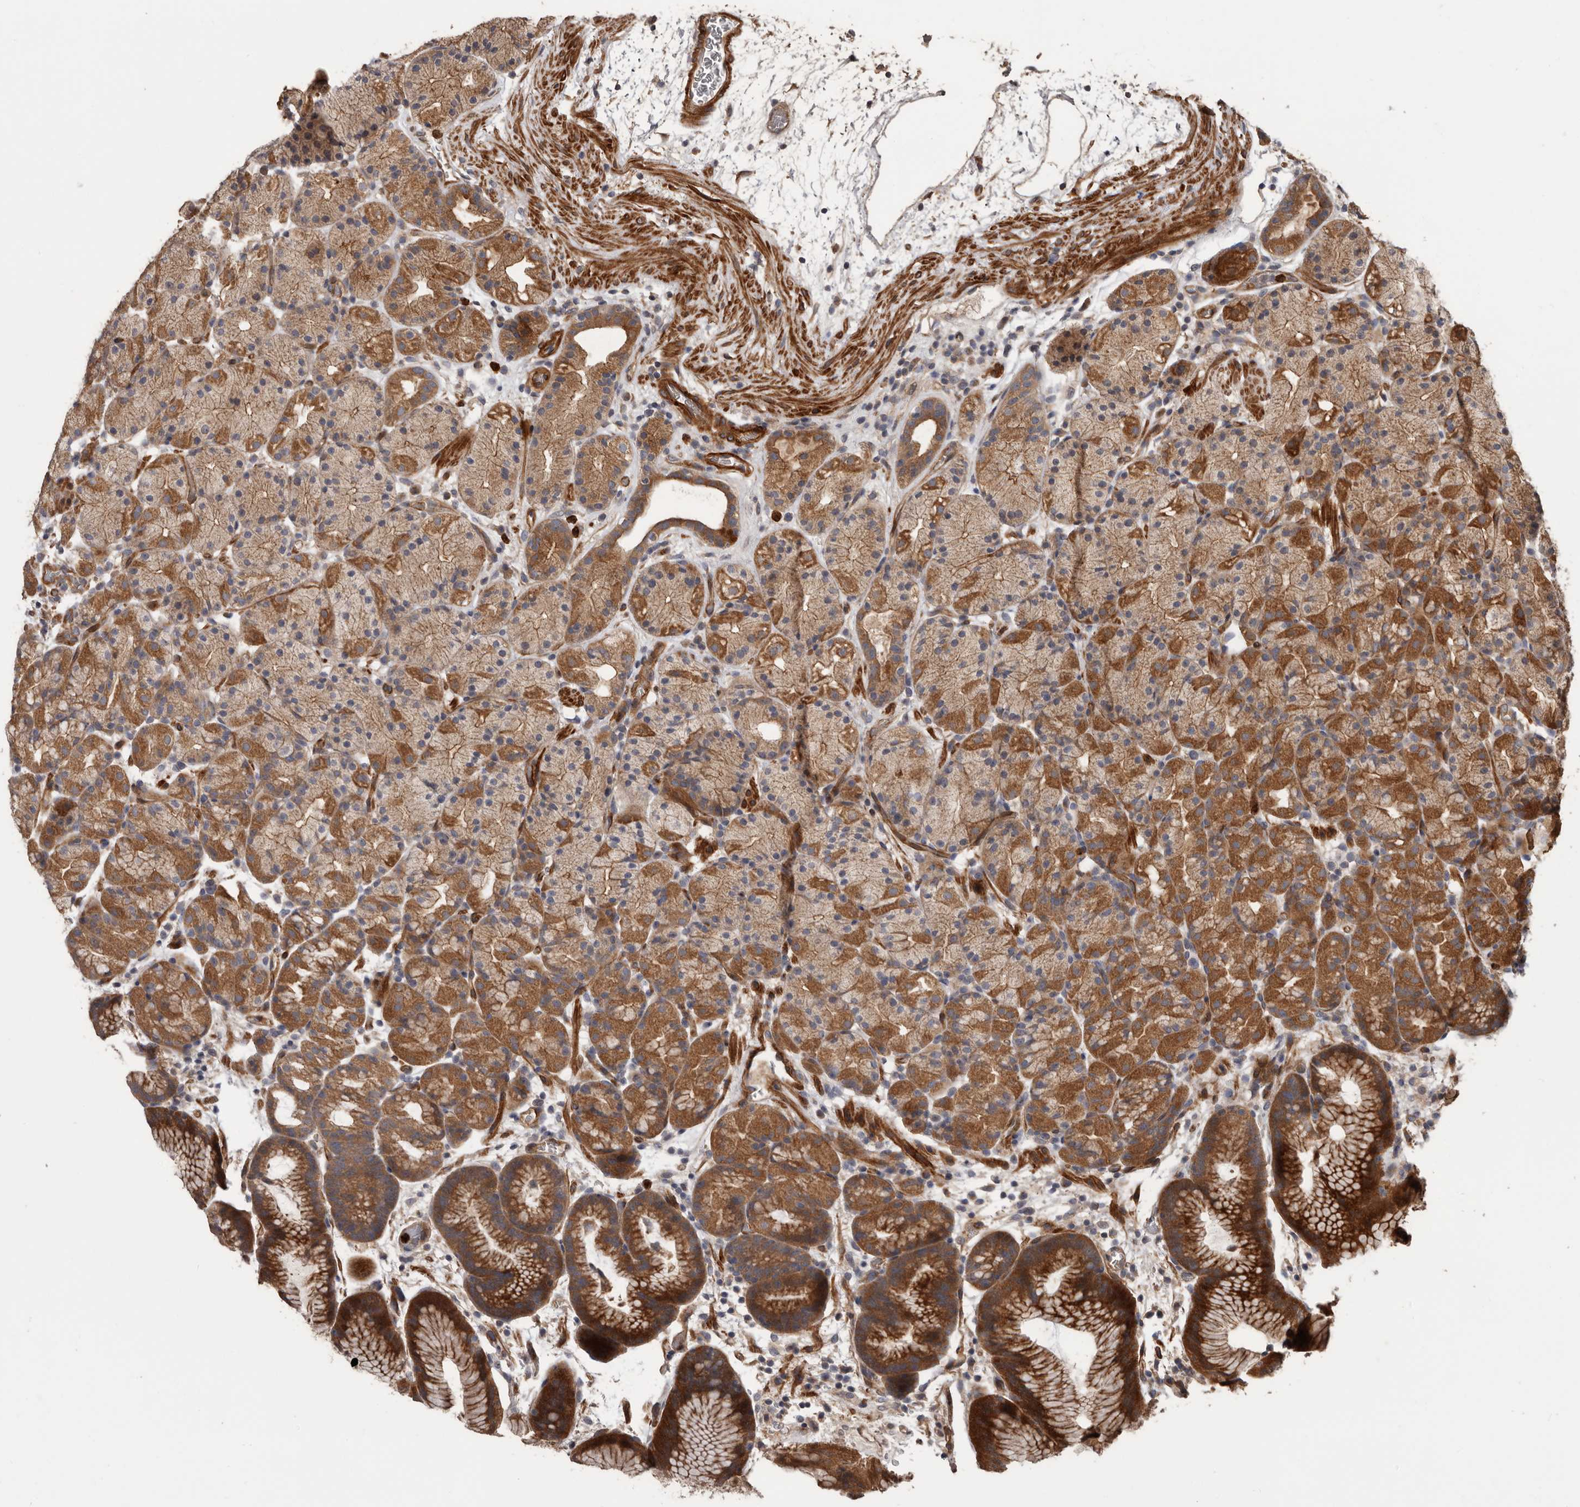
{"staining": {"intensity": "strong", "quantity": "25%-75%", "location": "cytoplasmic/membranous"}, "tissue": "stomach", "cell_type": "Glandular cells", "image_type": "normal", "snomed": [{"axis": "morphology", "description": "Normal tissue, NOS"}, {"axis": "topography", "description": "Stomach, upper"}], "caption": "Immunohistochemical staining of unremarkable human stomach reveals high levels of strong cytoplasmic/membranous expression in about 25%-75% of glandular cells.", "gene": "ARHGEF5", "patient": {"sex": "male", "age": 48}}